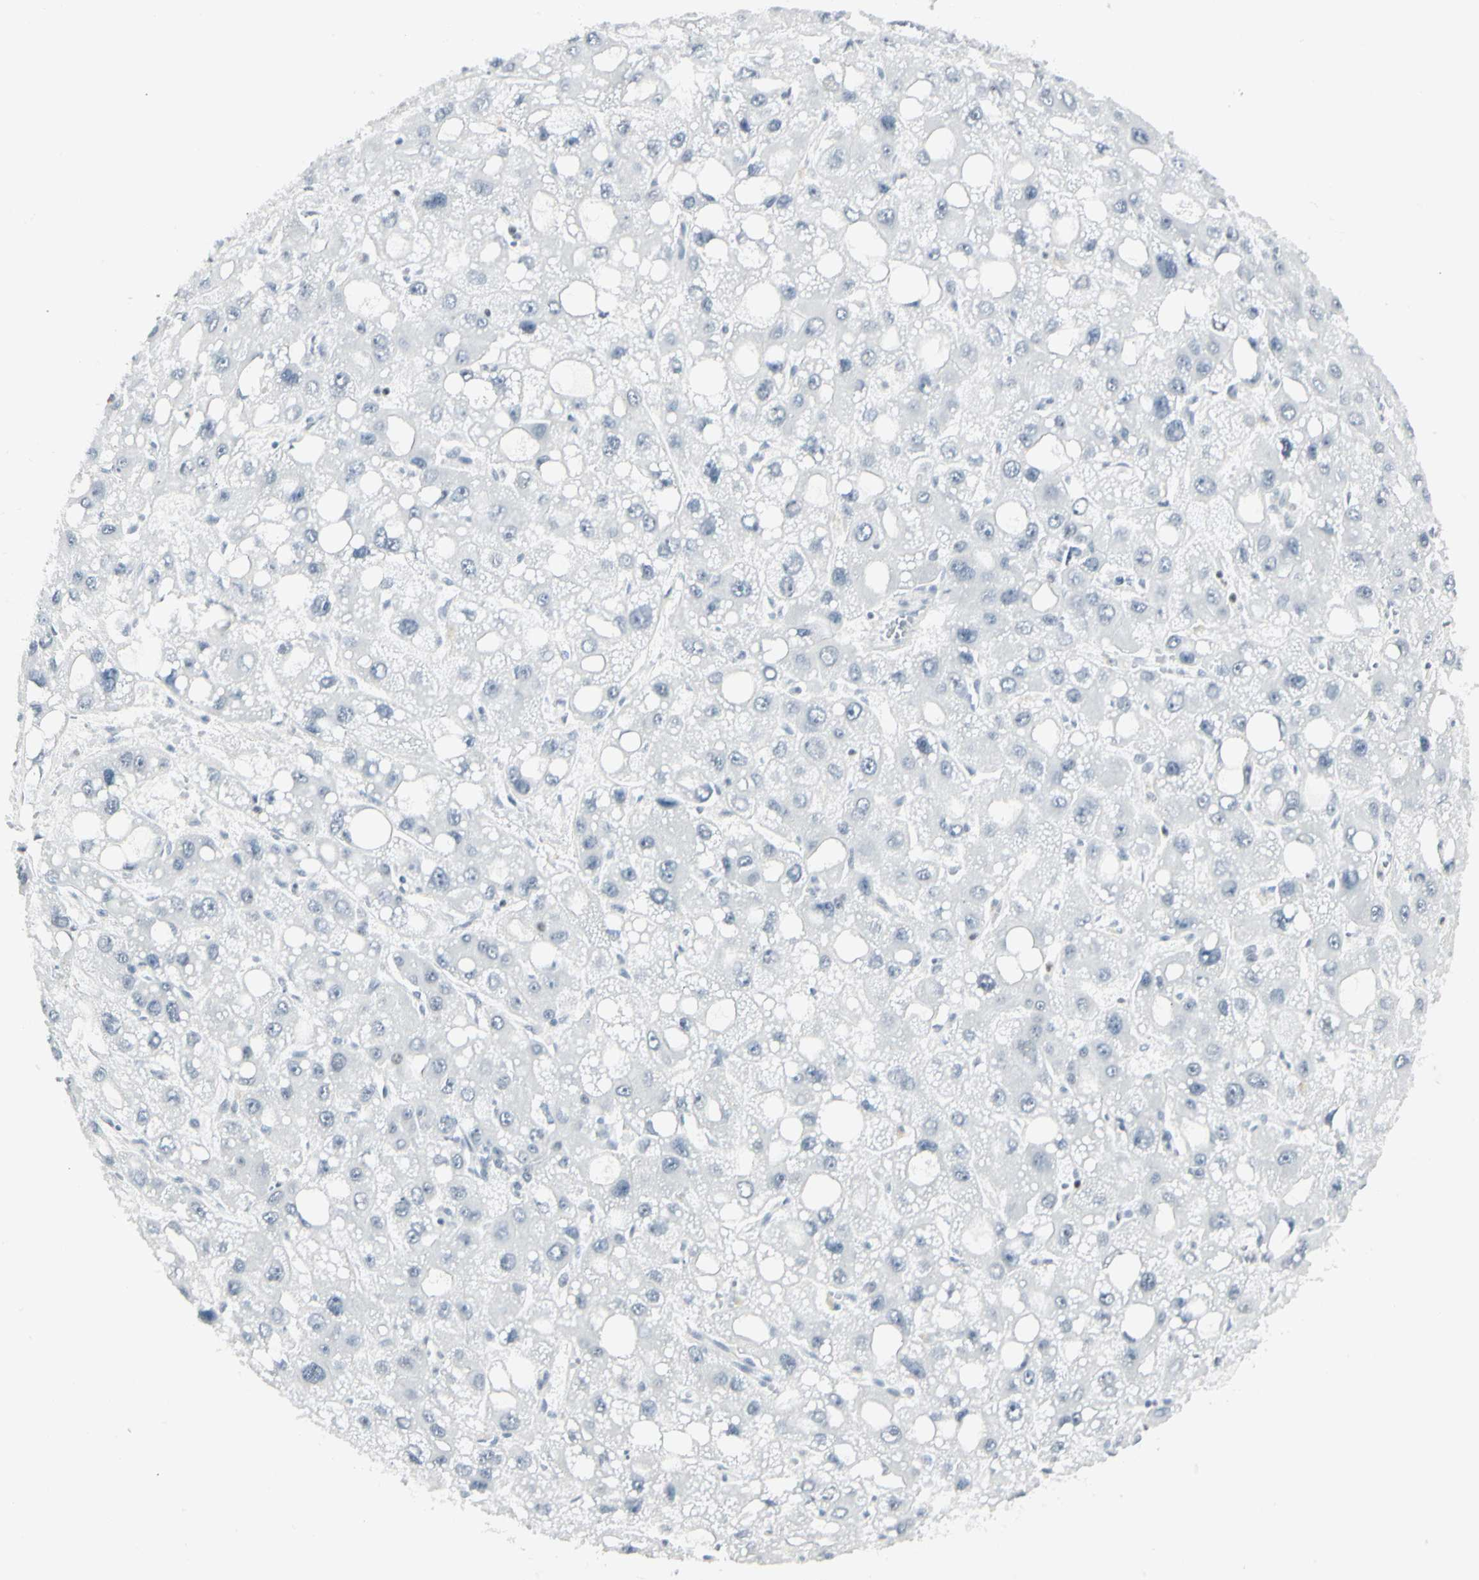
{"staining": {"intensity": "negative", "quantity": "none", "location": "none"}, "tissue": "liver cancer", "cell_type": "Tumor cells", "image_type": "cancer", "snomed": [{"axis": "morphology", "description": "Carcinoma, Hepatocellular, NOS"}, {"axis": "topography", "description": "Liver"}], "caption": "The immunohistochemistry image has no significant positivity in tumor cells of hepatocellular carcinoma (liver) tissue. (Immunohistochemistry (ihc), brightfield microscopy, high magnification).", "gene": "ZBTB7B", "patient": {"sex": "male", "age": 55}}